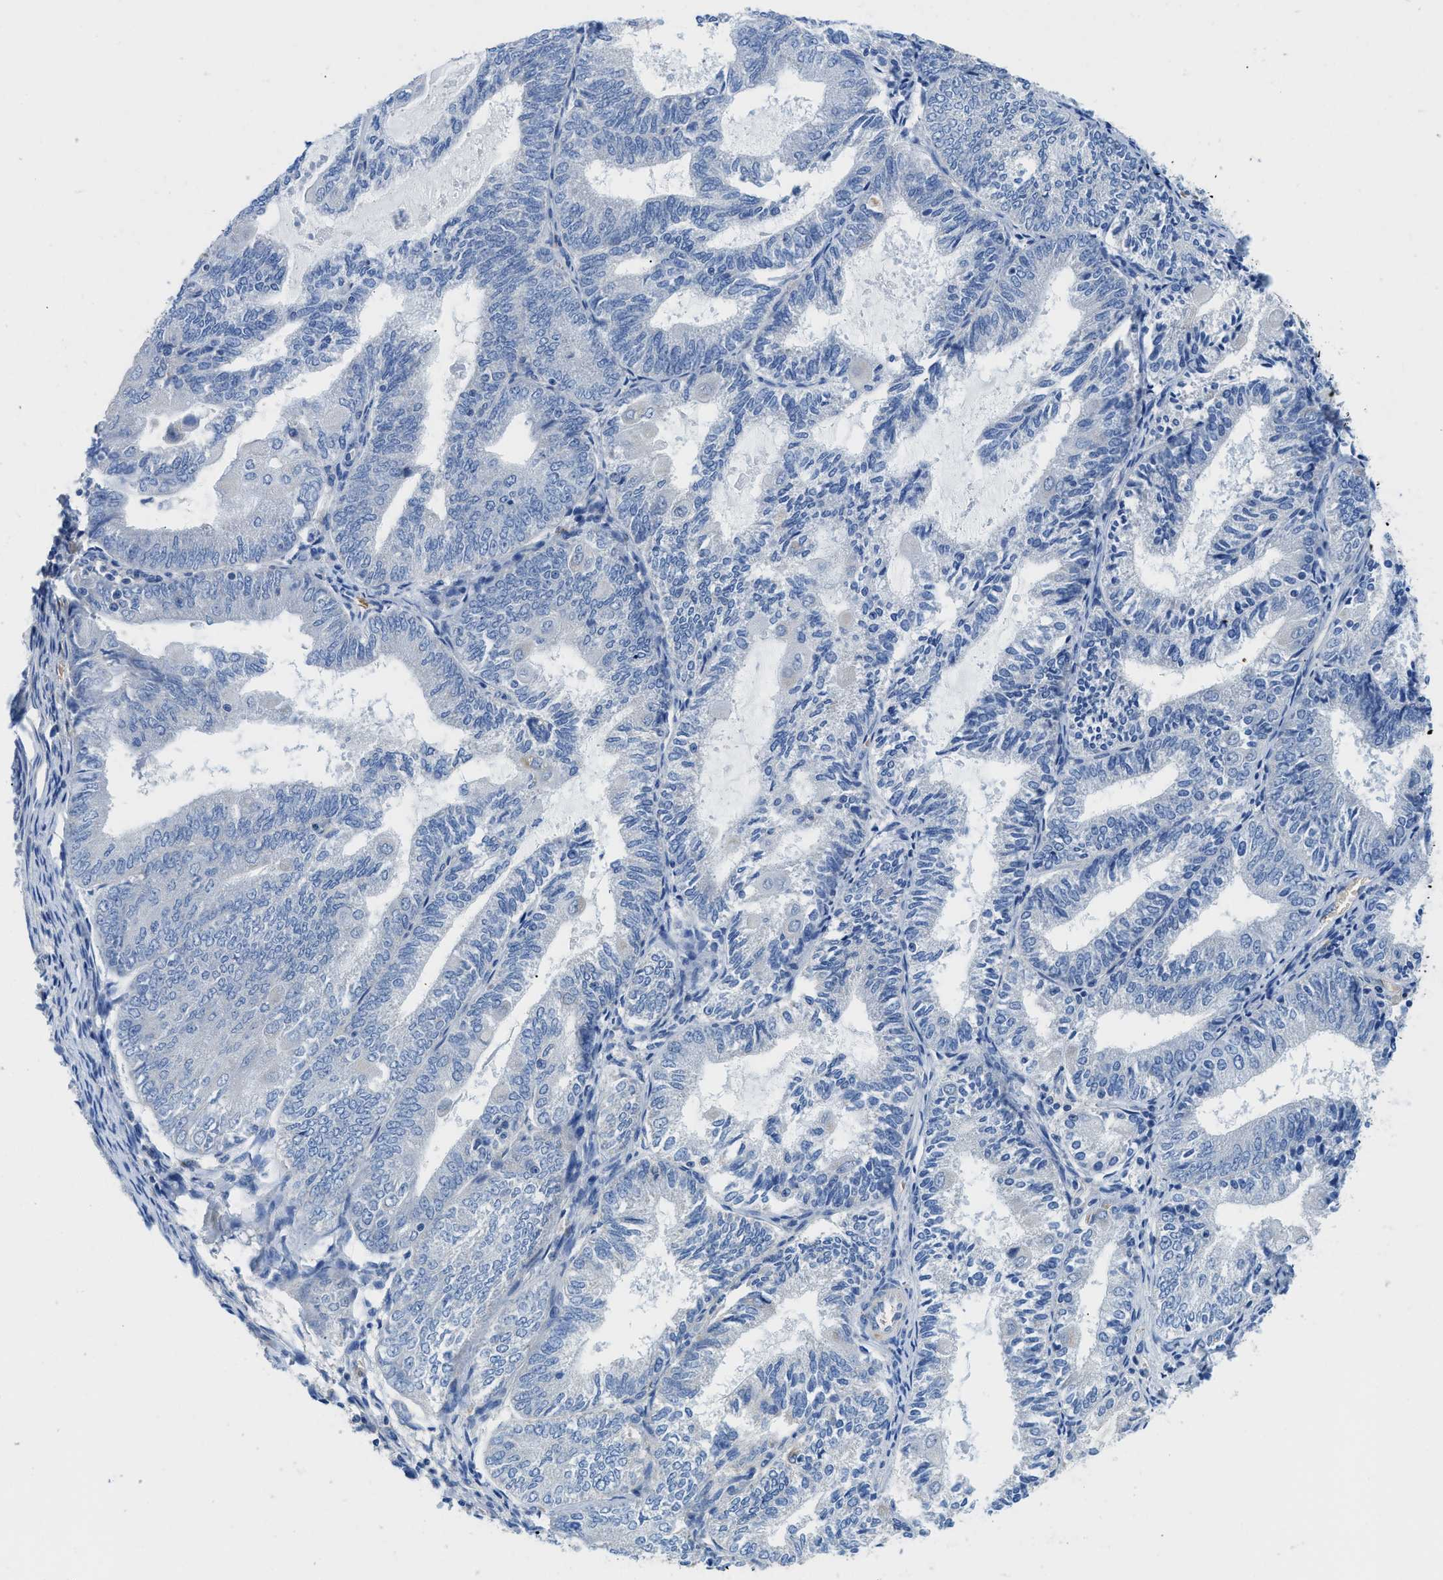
{"staining": {"intensity": "negative", "quantity": "none", "location": "none"}, "tissue": "endometrial cancer", "cell_type": "Tumor cells", "image_type": "cancer", "snomed": [{"axis": "morphology", "description": "Adenocarcinoma, NOS"}, {"axis": "topography", "description": "Endometrium"}], "caption": "Endometrial adenocarcinoma stained for a protein using immunohistochemistry demonstrates no expression tumor cells.", "gene": "NEB", "patient": {"sex": "female", "age": 81}}